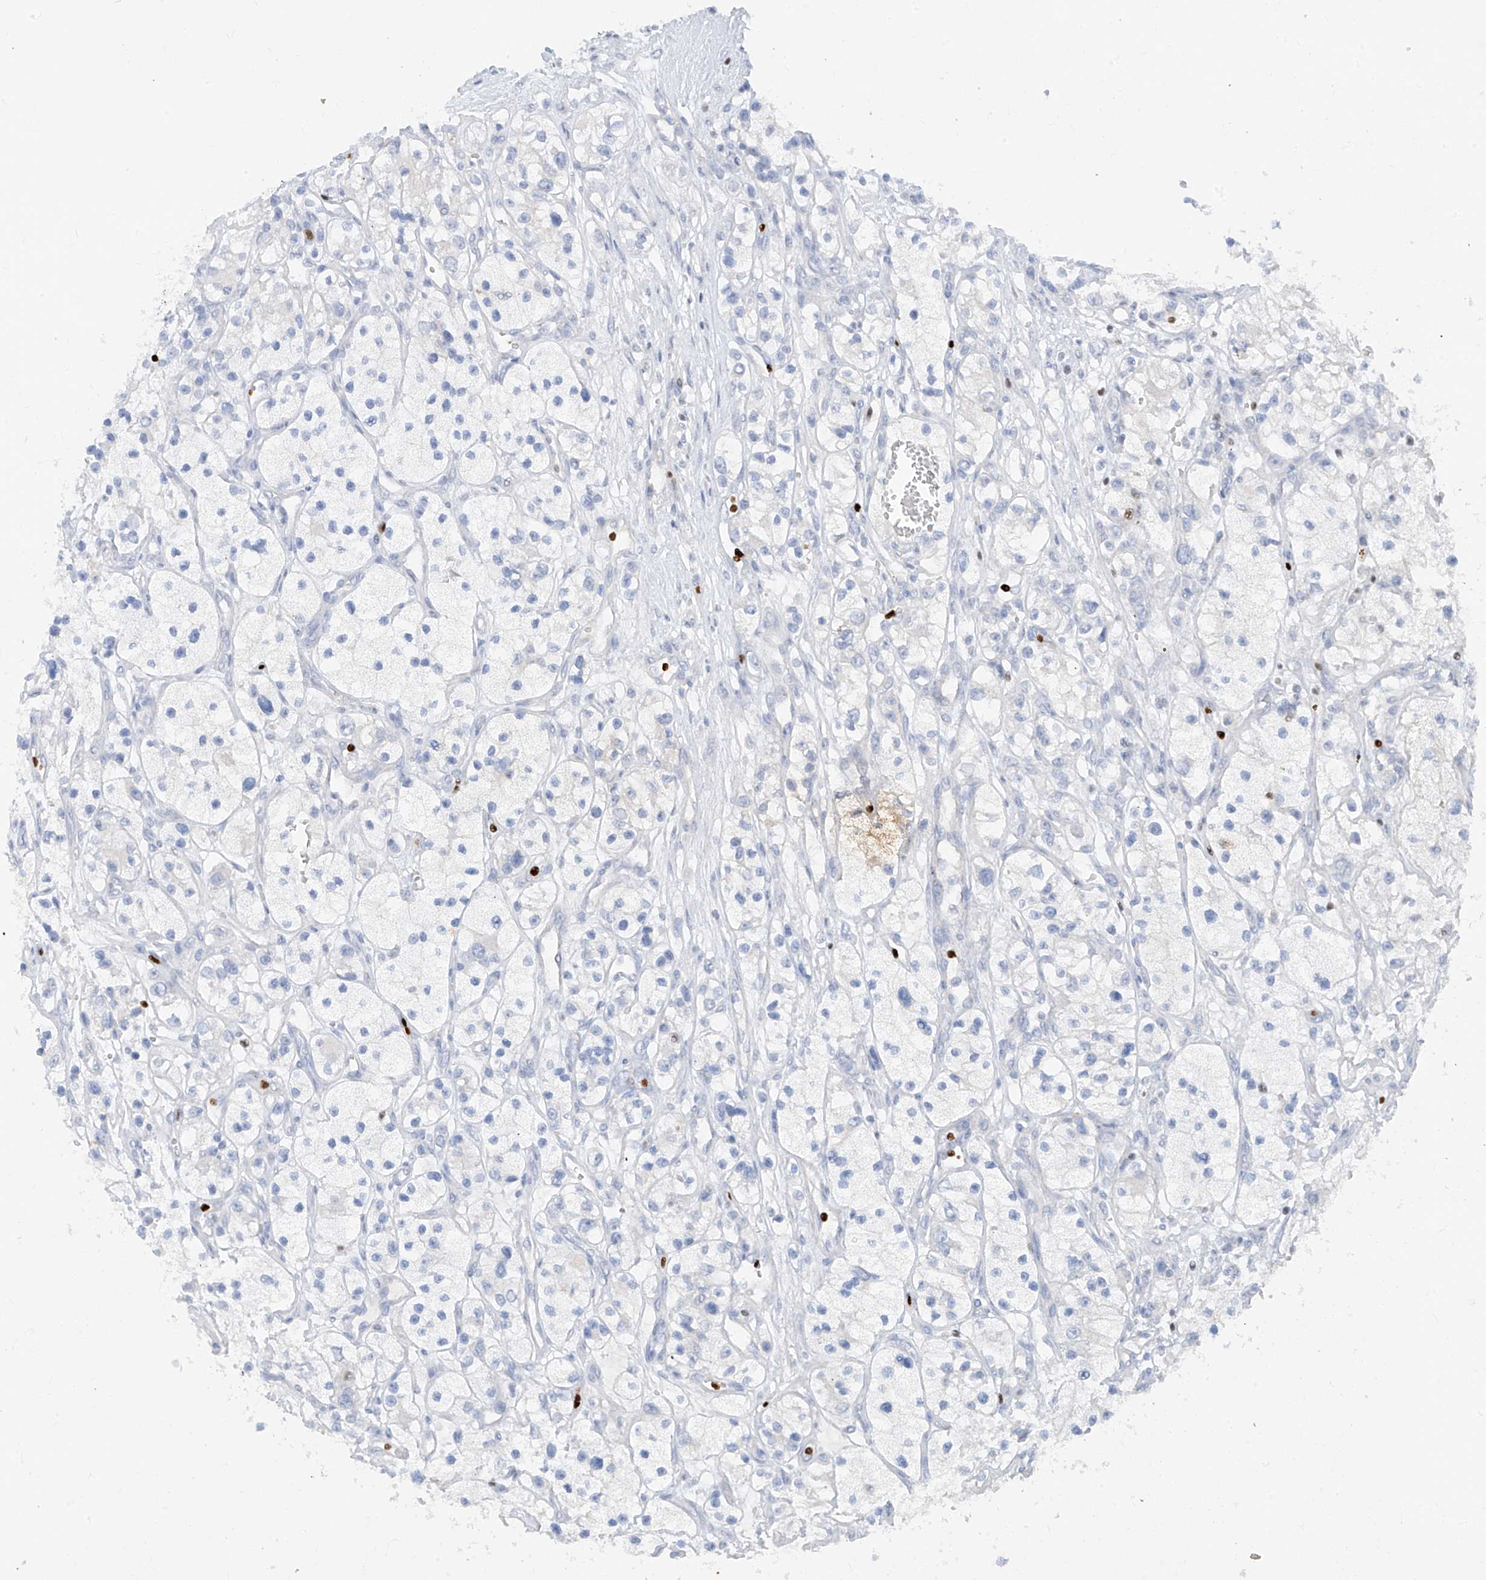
{"staining": {"intensity": "negative", "quantity": "none", "location": "none"}, "tissue": "renal cancer", "cell_type": "Tumor cells", "image_type": "cancer", "snomed": [{"axis": "morphology", "description": "Adenocarcinoma, NOS"}, {"axis": "topography", "description": "Kidney"}], "caption": "Image shows no protein staining in tumor cells of renal cancer tissue. The staining was performed using DAB (3,3'-diaminobenzidine) to visualize the protein expression in brown, while the nuclei were stained in blue with hematoxylin (Magnification: 20x).", "gene": "TBX21", "patient": {"sex": "female", "age": 57}}